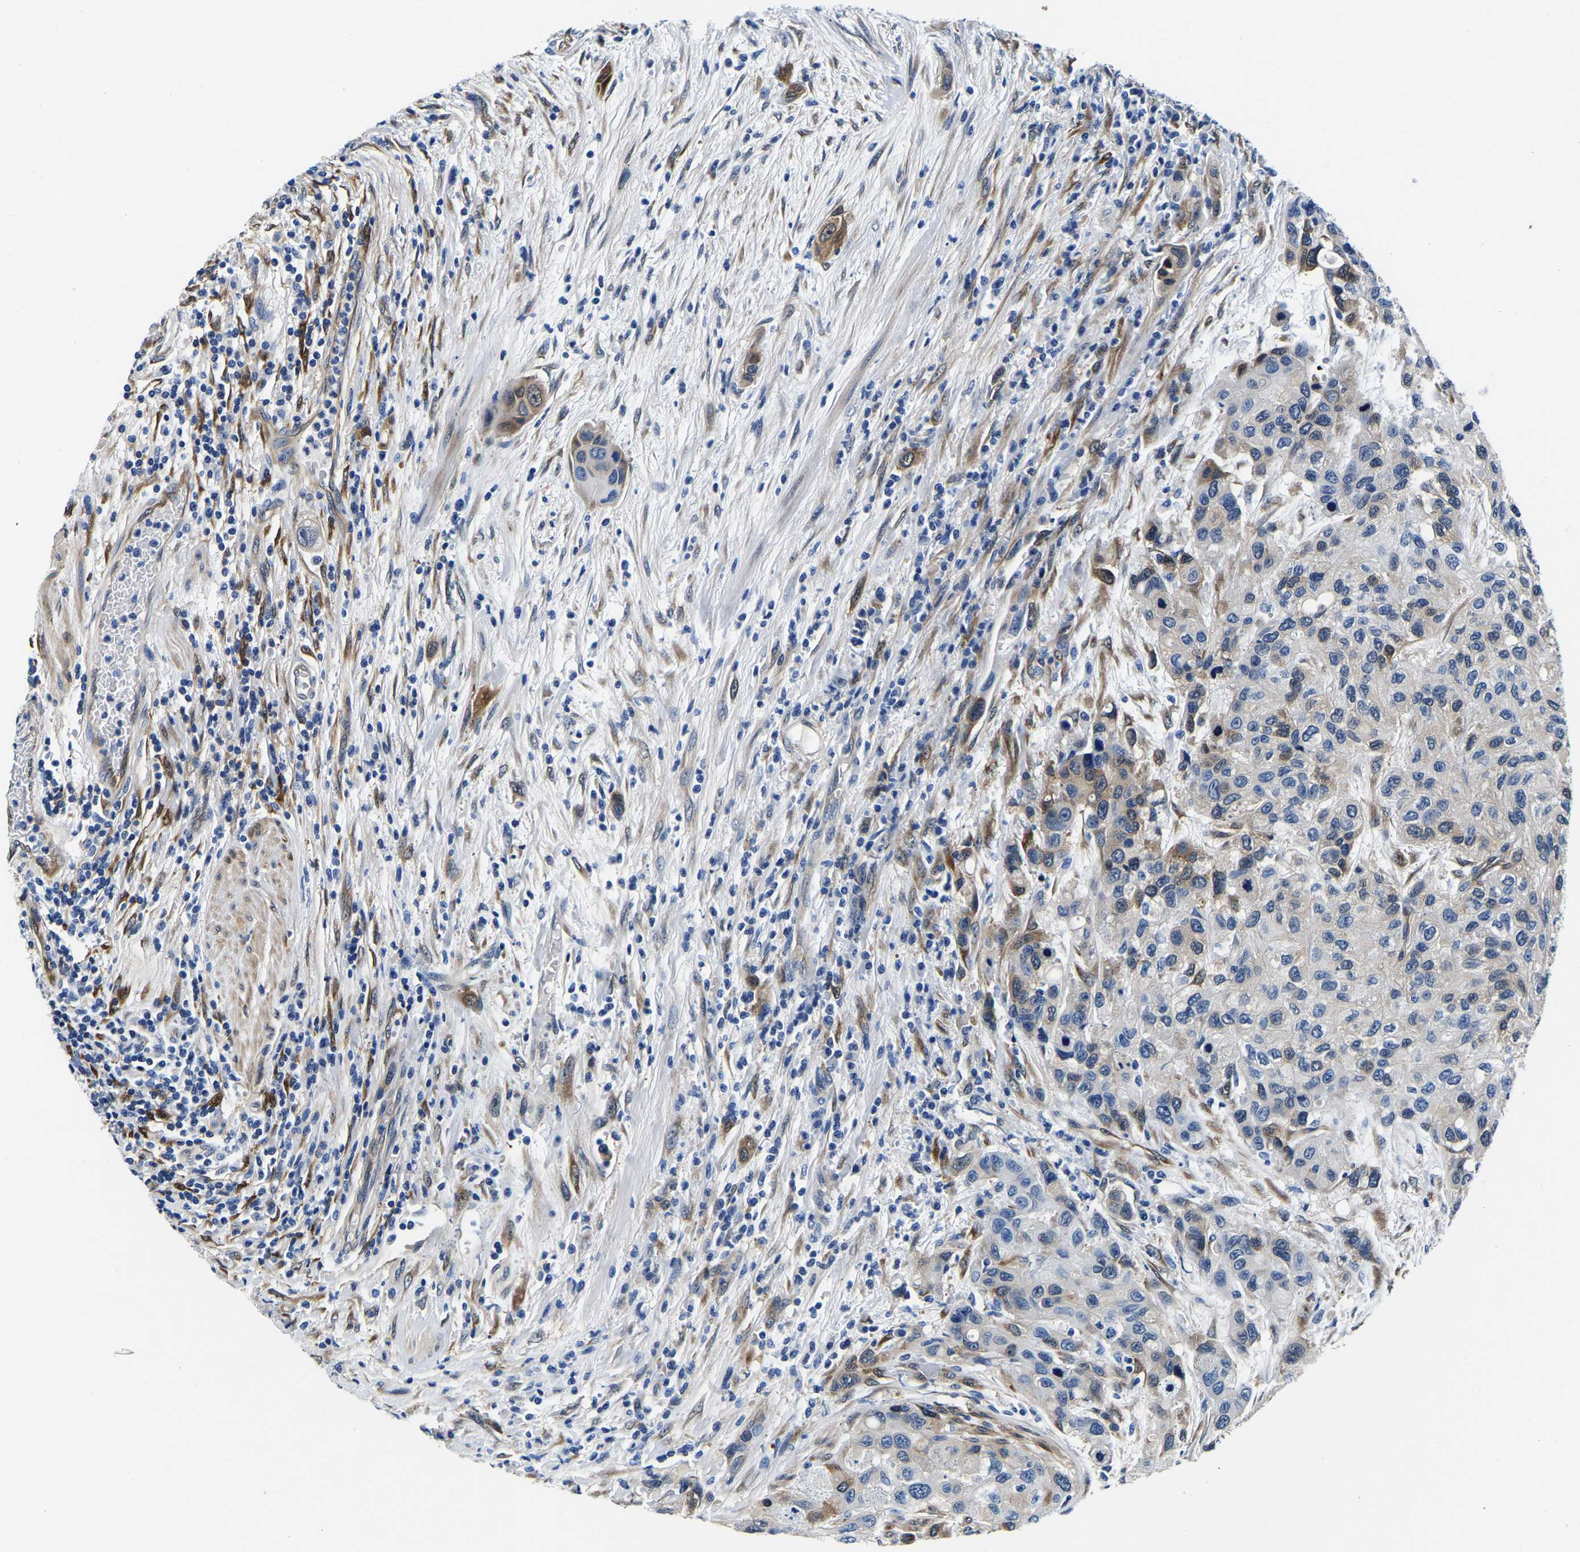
{"staining": {"intensity": "negative", "quantity": "none", "location": "none"}, "tissue": "urothelial cancer", "cell_type": "Tumor cells", "image_type": "cancer", "snomed": [{"axis": "morphology", "description": "Urothelial carcinoma, High grade"}, {"axis": "topography", "description": "Urinary bladder"}], "caption": "An IHC micrograph of urothelial carcinoma (high-grade) is shown. There is no staining in tumor cells of urothelial carcinoma (high-grade).", "gene": "S100A13", "patient": {"sex": "female", "age": 56}}